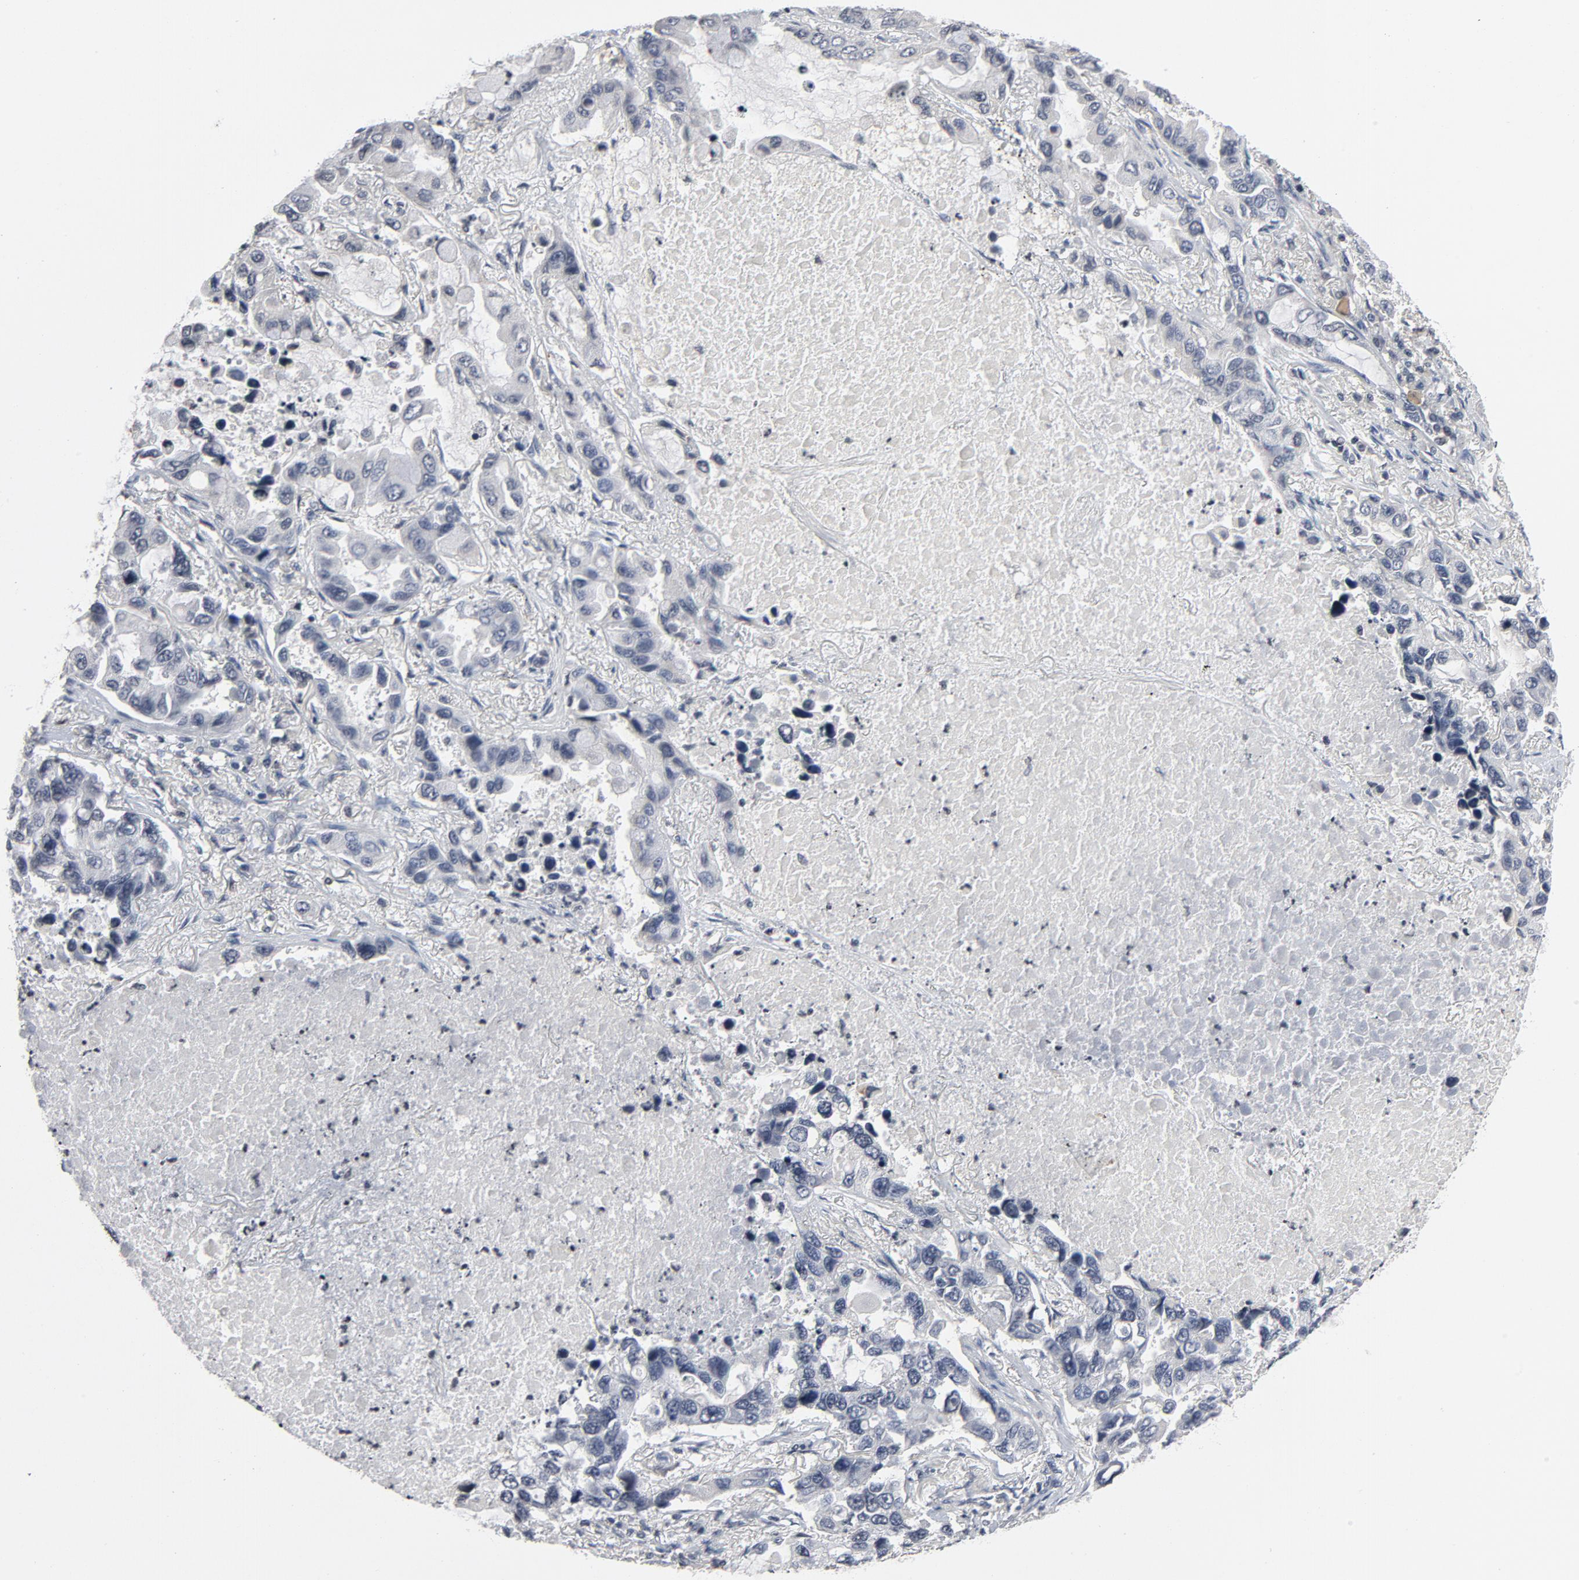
{"staining": {"intensity": "negative", "quantity": "none", "location": "none"}, "tissue": "lung cancer", "cell_type": "Tumor cells", "image_type": "cancer", "snomed": [{"axis": "morphology", "description": "Adenocarcinoma, NOS"}, {"axis": "topography", "description": "Lung"}], "caption": "High magnification brightfield microscopy of lung cancer (adenocarcinoma) stained with DAB (3,3'-diaminobenzidine) (brown) and counterstained with hematoxylin (blue): tumor cells show no significant expression.", "gene": "TCL1A", "patient": {"sex": "male", "age": 64}}